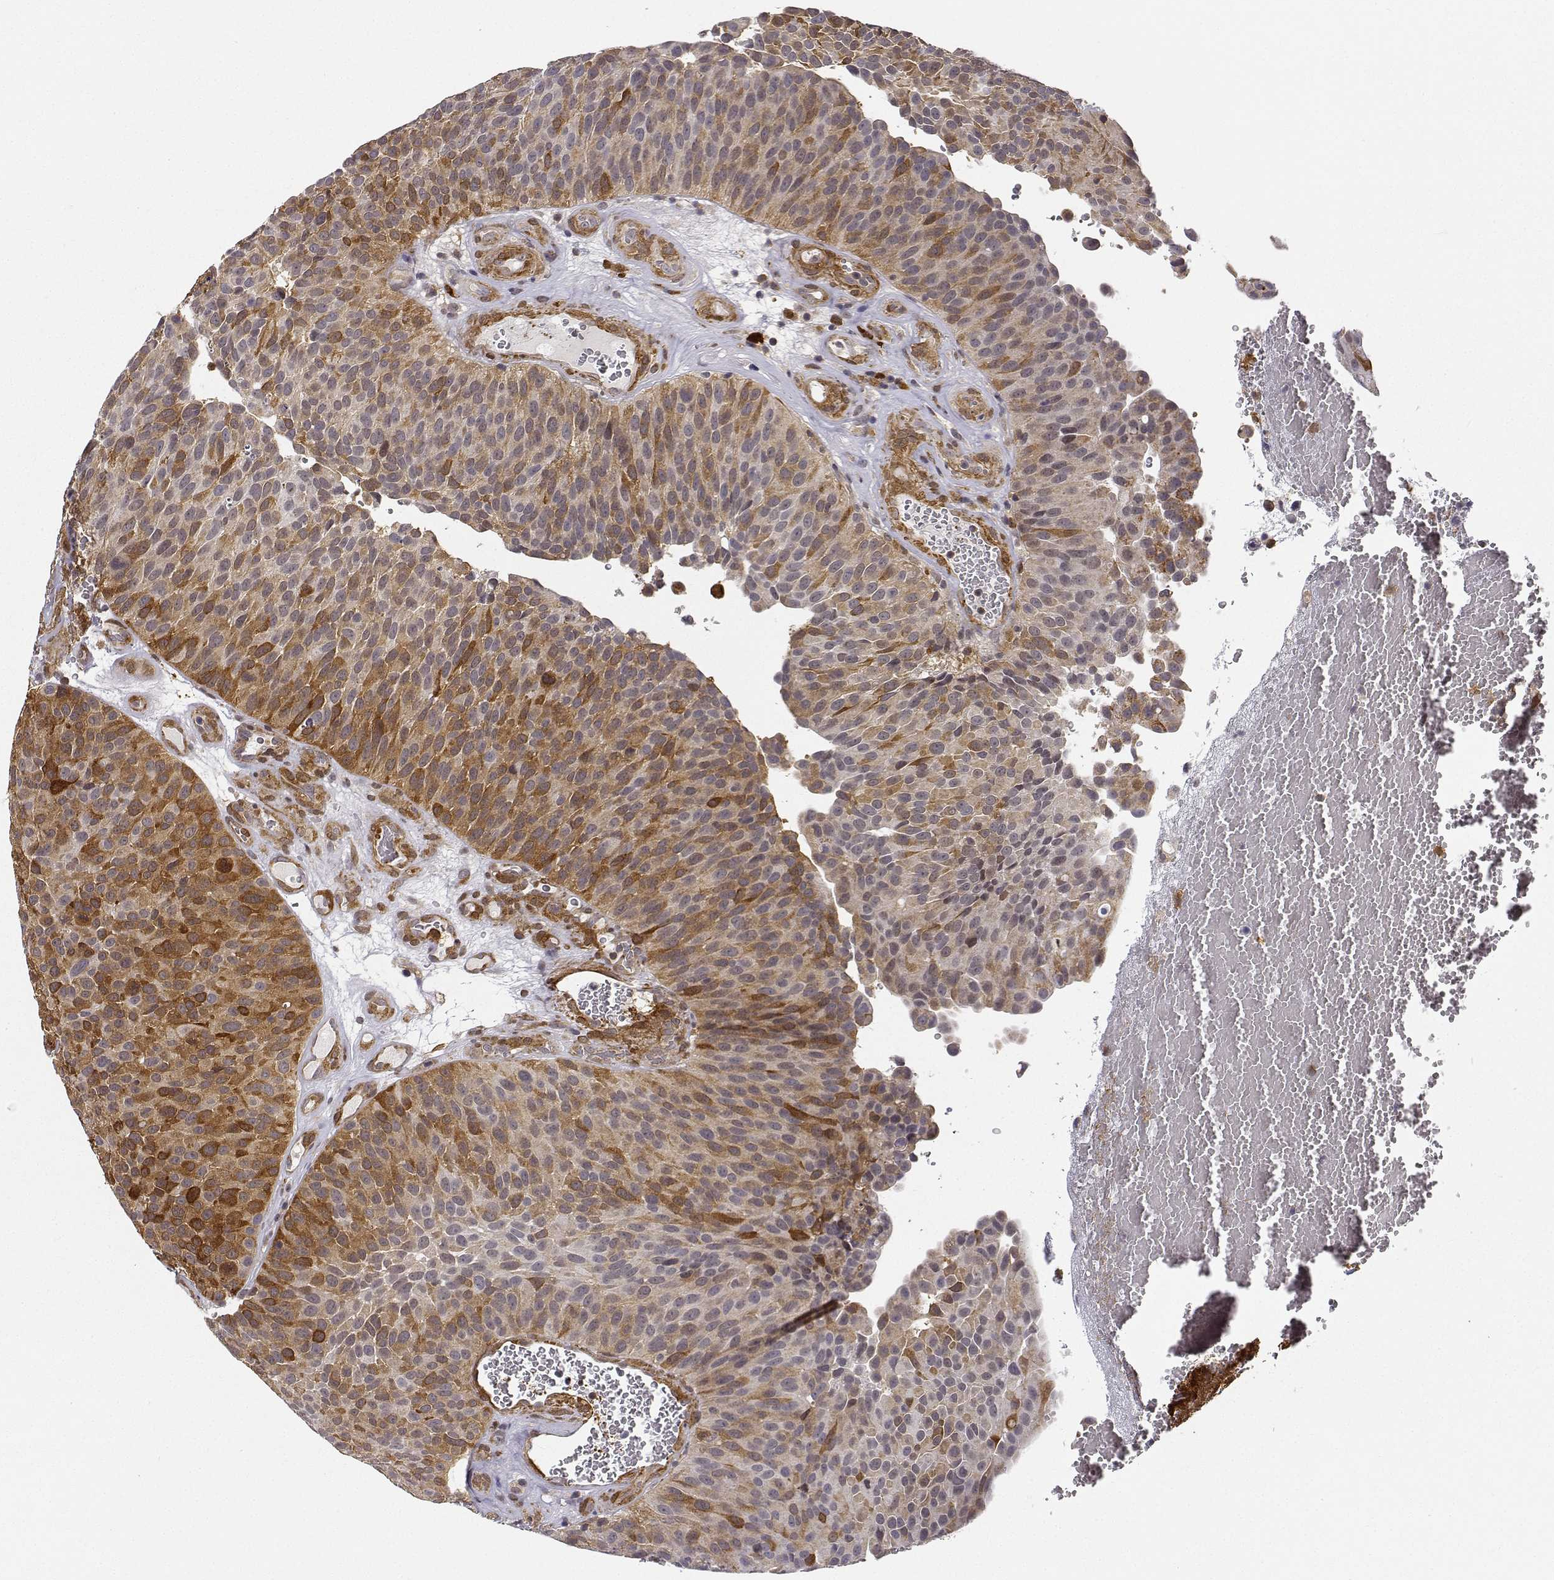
{"staining": {"intensity": "moderate", "quantity": ">75%", "location": "cytoplasmic/membranous"}, "tissue": "urothelial cancer", "cell_type": "Tumor cells", "image_type": "cancer", "snomed": [{"axis": "morphology", "description": "Urothelial carcinoma, Low grade"}, {"axis": "topography", "description": "Urinary bladder"}], "caption": "Protein staining reveals moderate cytoplasmic/membranous positivity in approximately >75% of tumor cells in urothelial cancer. The protein of interest is shown in brown color, while the nuclei are stained blue.", "gene": "PHGDH", "patient": {"sex": "male", "age": 76}}